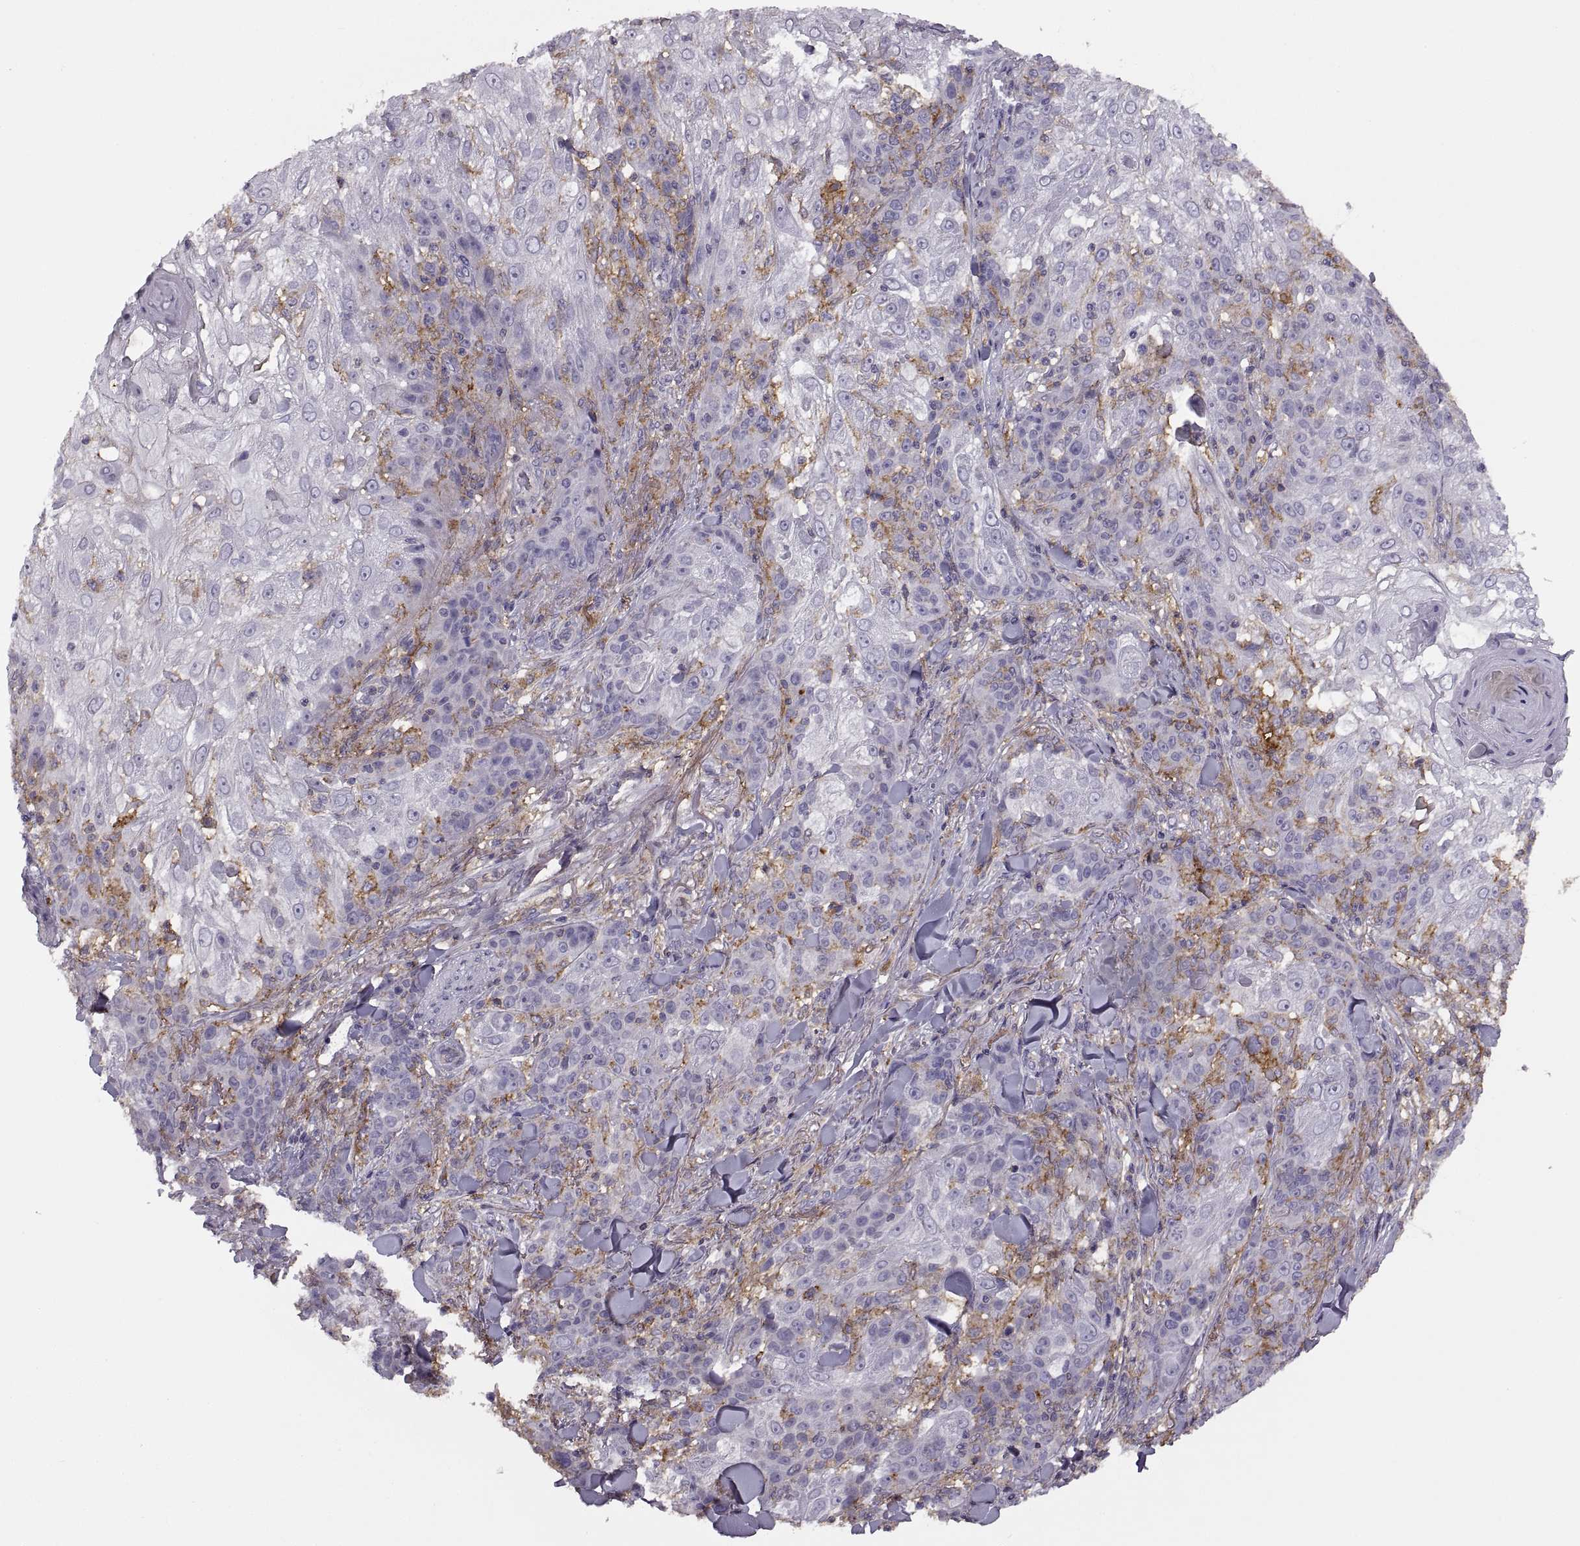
{"staining": {"intensity": "negative", "quantity": "none", "location": "none"}, "tissue": "skin cancer", "cell_type": "Tumor cells", "image_type": "cancer", "snomed": [{"axis": "morphology", "description": "Normal tissue, NOS"}, {"axis": "morphology", "description": "Squamous cell carcinoma, NOS"}, {"axis": "topography", "description": "Skin"}], "caption": "Immunohistochemistry (IHC) image of neoplastic tissue: skin cancer stained with DAB (3,3'-diaminobenzidine) displays no significant protein positivity in tumor cells.", "gene": "RALB", "patient": {"sex": "female", "age": 83}}